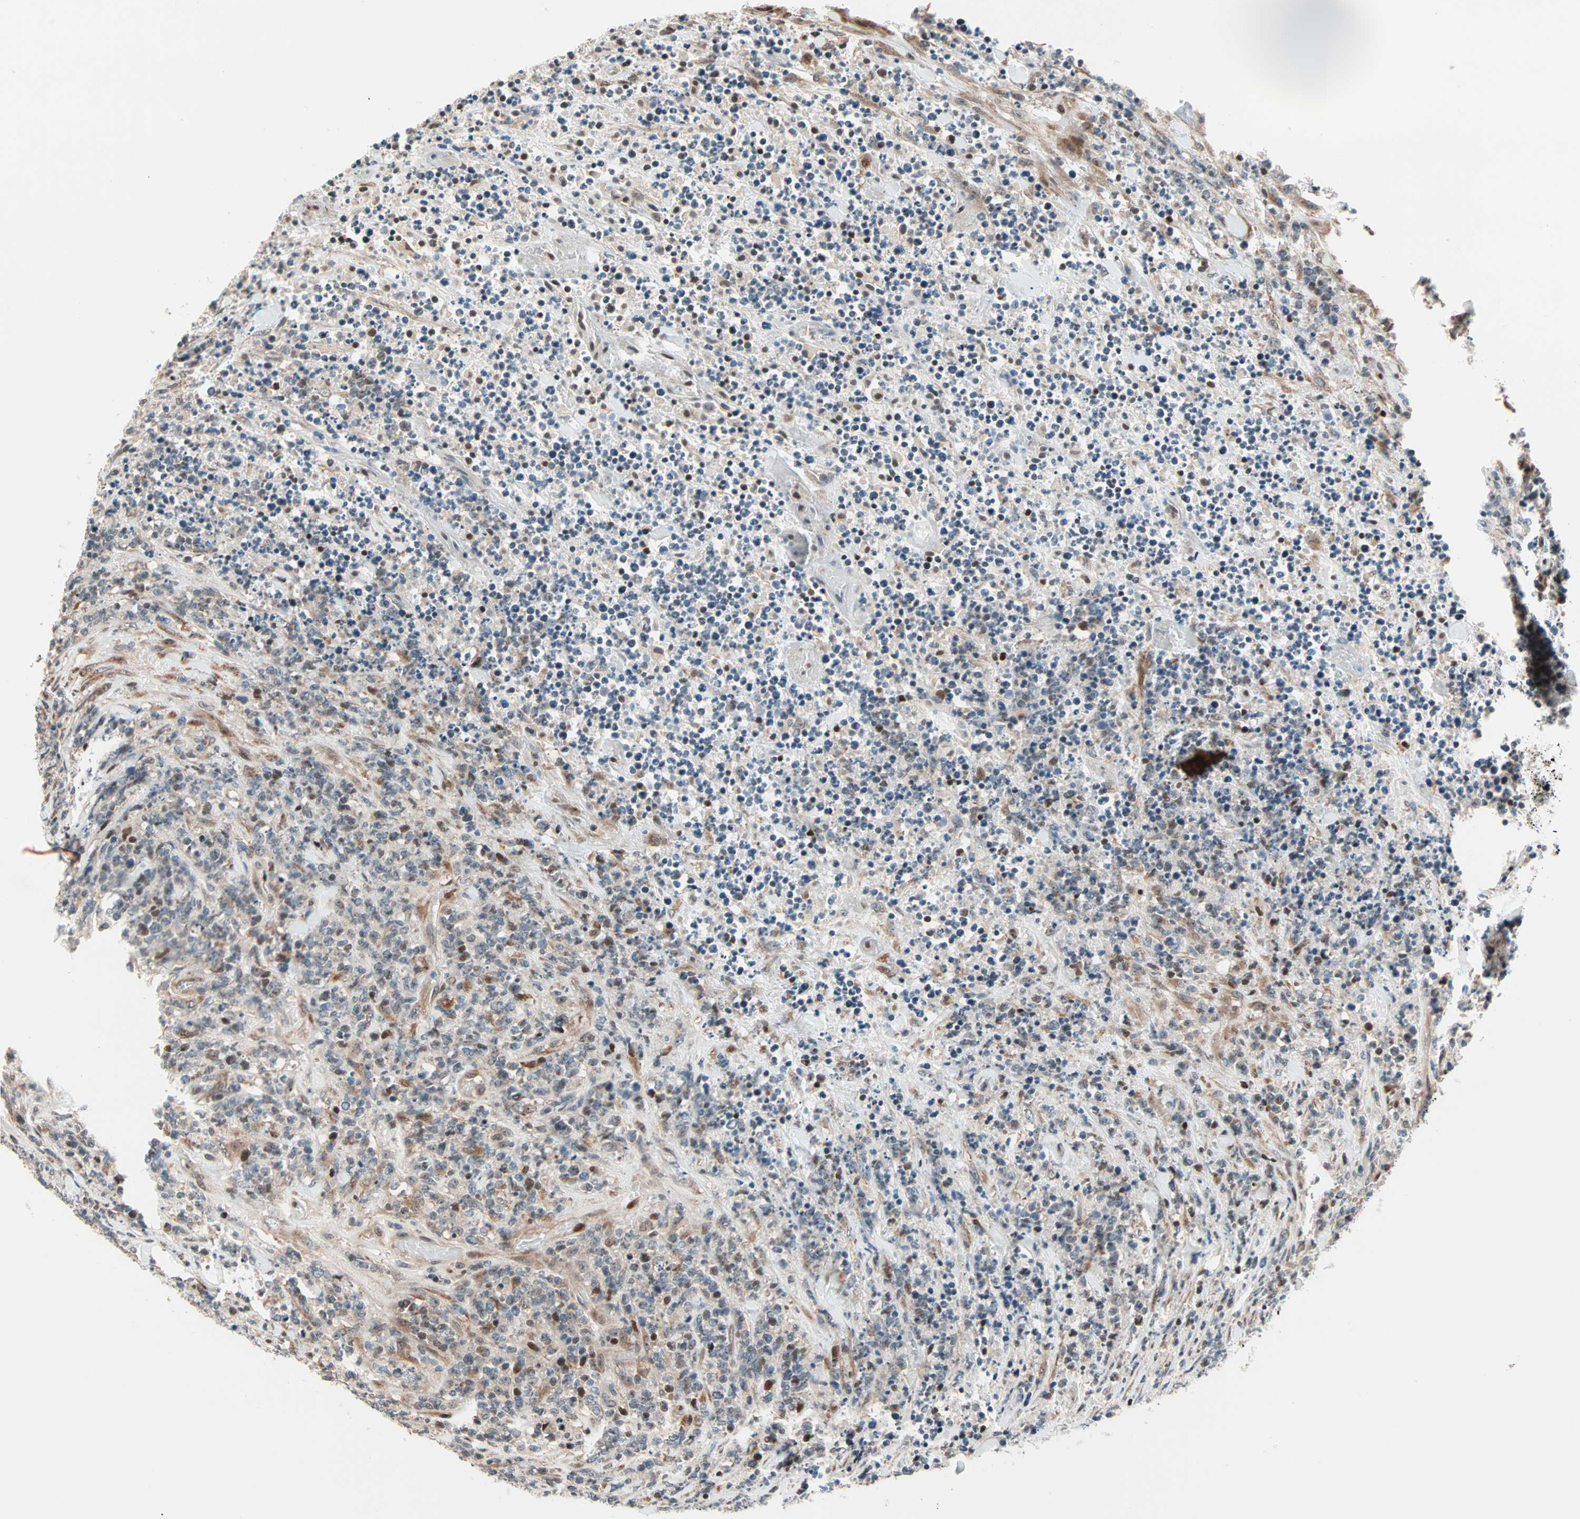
{"staining": {"intensity": "moderate", "quantity": "<25%", "location": "nuclear"}, "tissue": "lymphoma", "cell_type": "Tumor cells", "image_type": "cancer", "snomed": [{"axis": "morphology", "description": "Malignant lymphoma, non-Hodgkin's type, High grade"}, {"axis": "topography", "description": "Soft tissue"}], "caption": "Protein staining displays moderate nuclear staining in approximately <25% of tumor cells in high-grade malignant lymphoma, non-Hodgkin's type. The protein of interest is stained brown, and the nuclei are stained in blue (DAB (3,3'-diaminobenzidine) IHC with brightfield microscopy, high magnification).", "gene": "HECW1", "patient": {"sex": "male", "age": 18}}